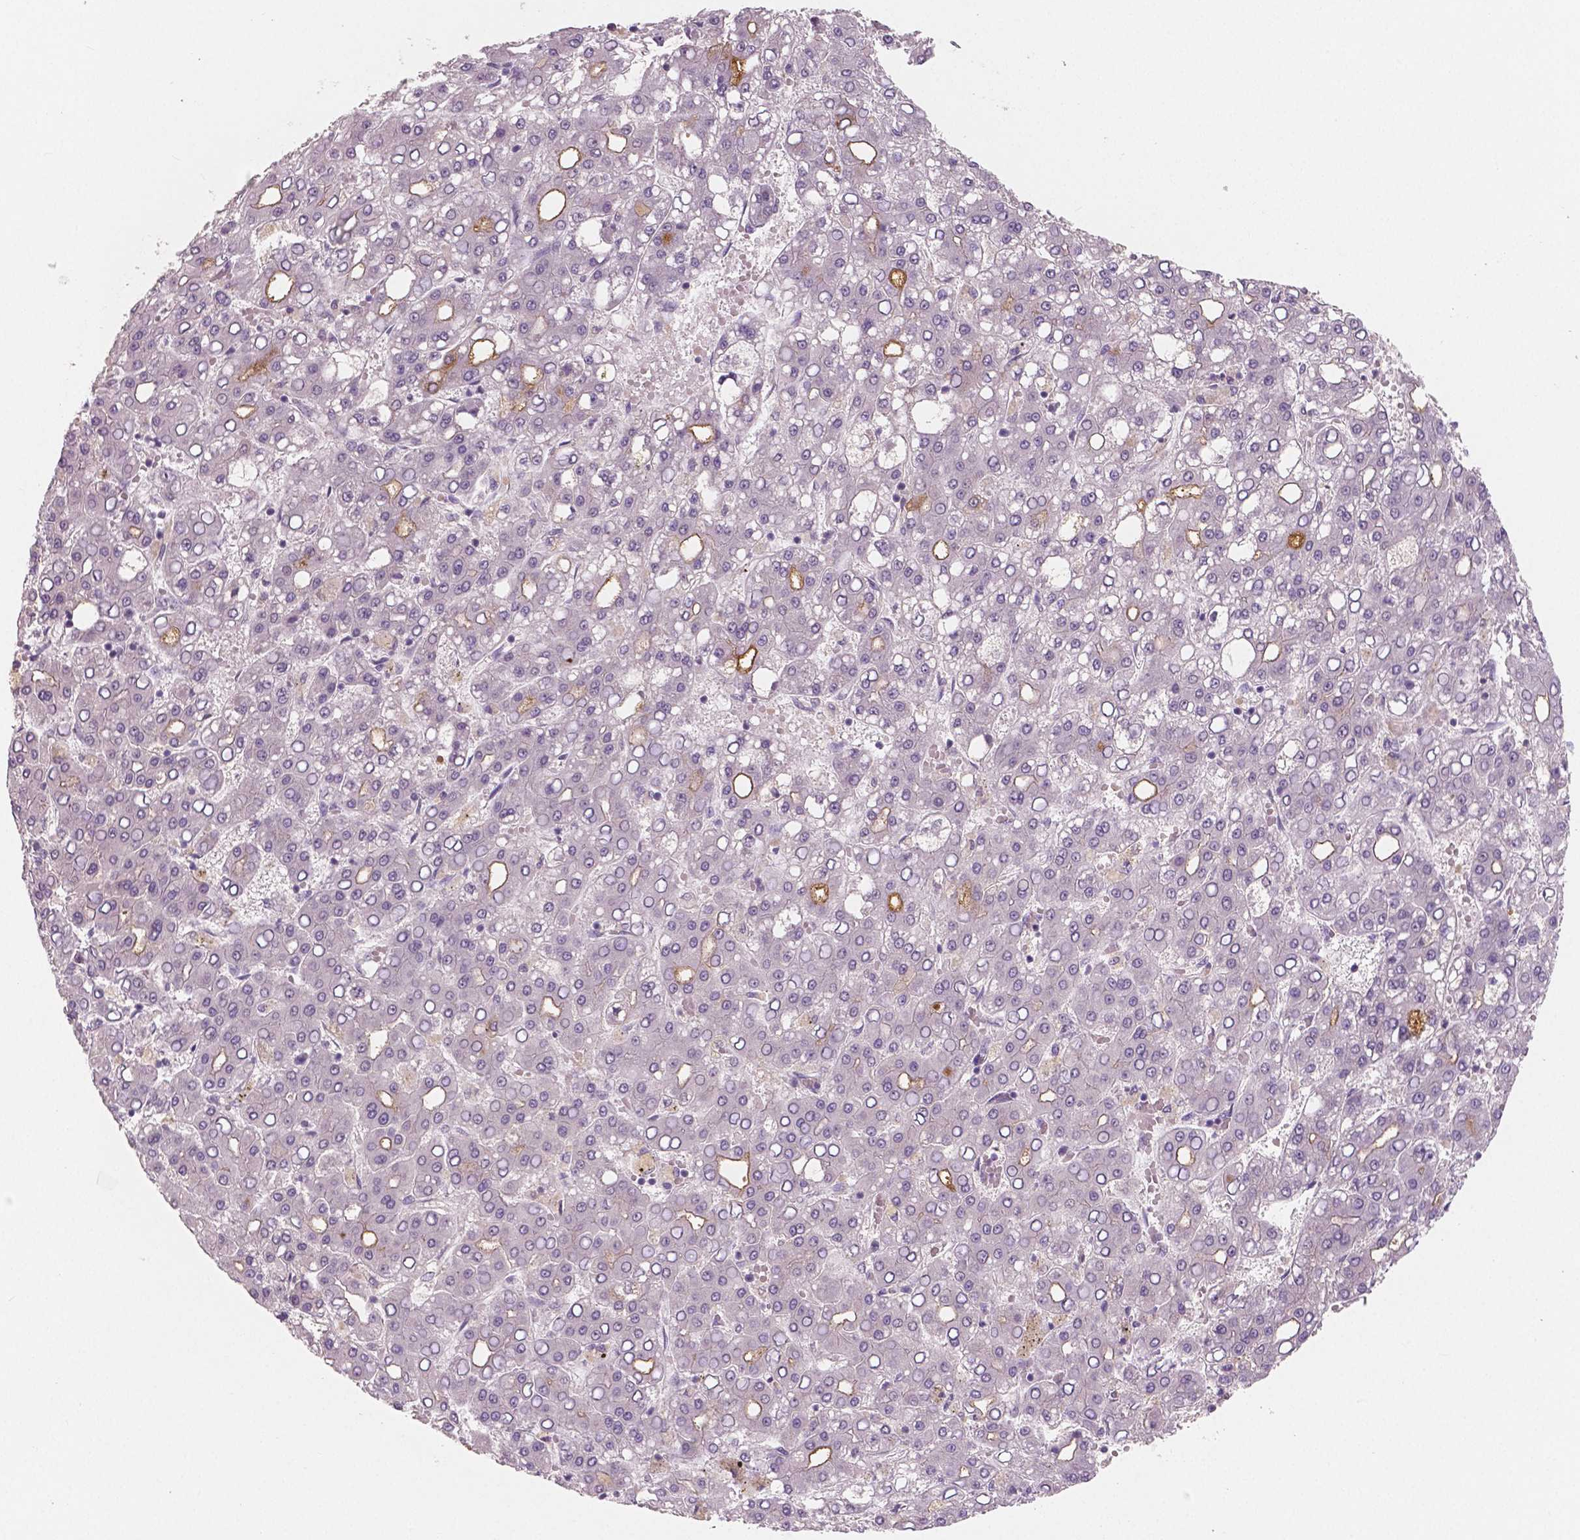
{"staining": {"intensity": "moderate", "quantity": "<25%", "location": "cytoplasmic/membranous"}, "tissue": "liver cancer", "cell_type": "Tumor cells", "image_type": "cancer", "snomed": [{"axis": "morphology", "description": "Carcinoma, Hepatocellular, NOS"}, {"axis": "topography", "description": "Liver"}], "caption": "Moderate cytoplasmic/membranous protein staining is present in approximately <25% of tumor cells in liver cancer (hepatocellular carcinoma).", "gene": "APOA4", "patient": {"sex": "male", "age": 65}}